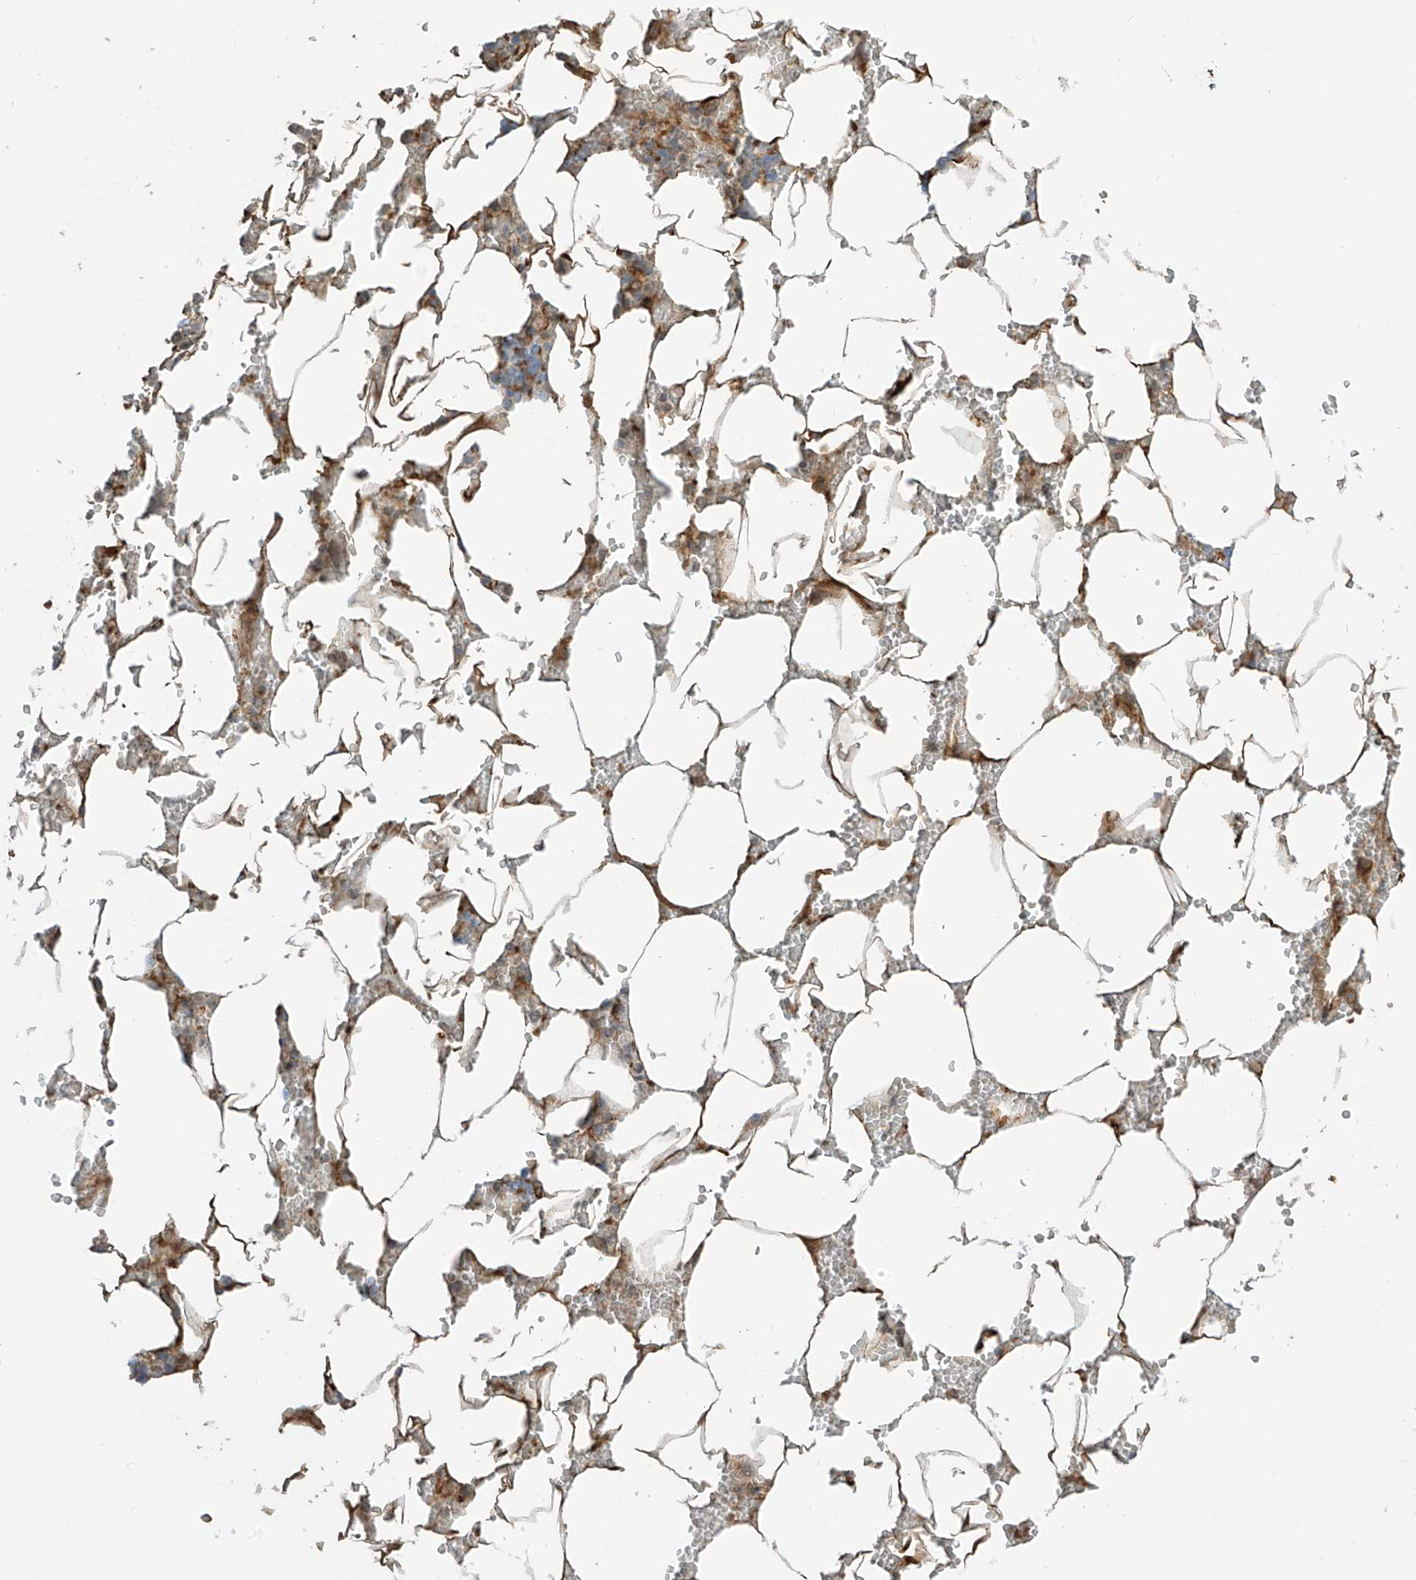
{"staining": {"intensity": "moderate", "quantity": "<25%", "location": "cytoplasmic/membranous"}, "tissue": "bone marrow", "cell_type": "Hematopoietic cells", "image_type": "normal", "snomed": [{"axis": "morphology", "description": "Normal tissue, NOS"}, {"axis": "topography", "description": "Bone marrow"}], "caption": "Immunohistochemistry (IHC) photomicrograph of benign bone marrow: human bone marrow stained using IHC exhibits low levels of moderate protein expression localized specifically in the cytoplasmic/membranous of hematopoietic cells, appearing as a cytoplasmic/membranous brown color.", "gene": "ENTR1", "patient": {"sex": "male", "age": 70}}